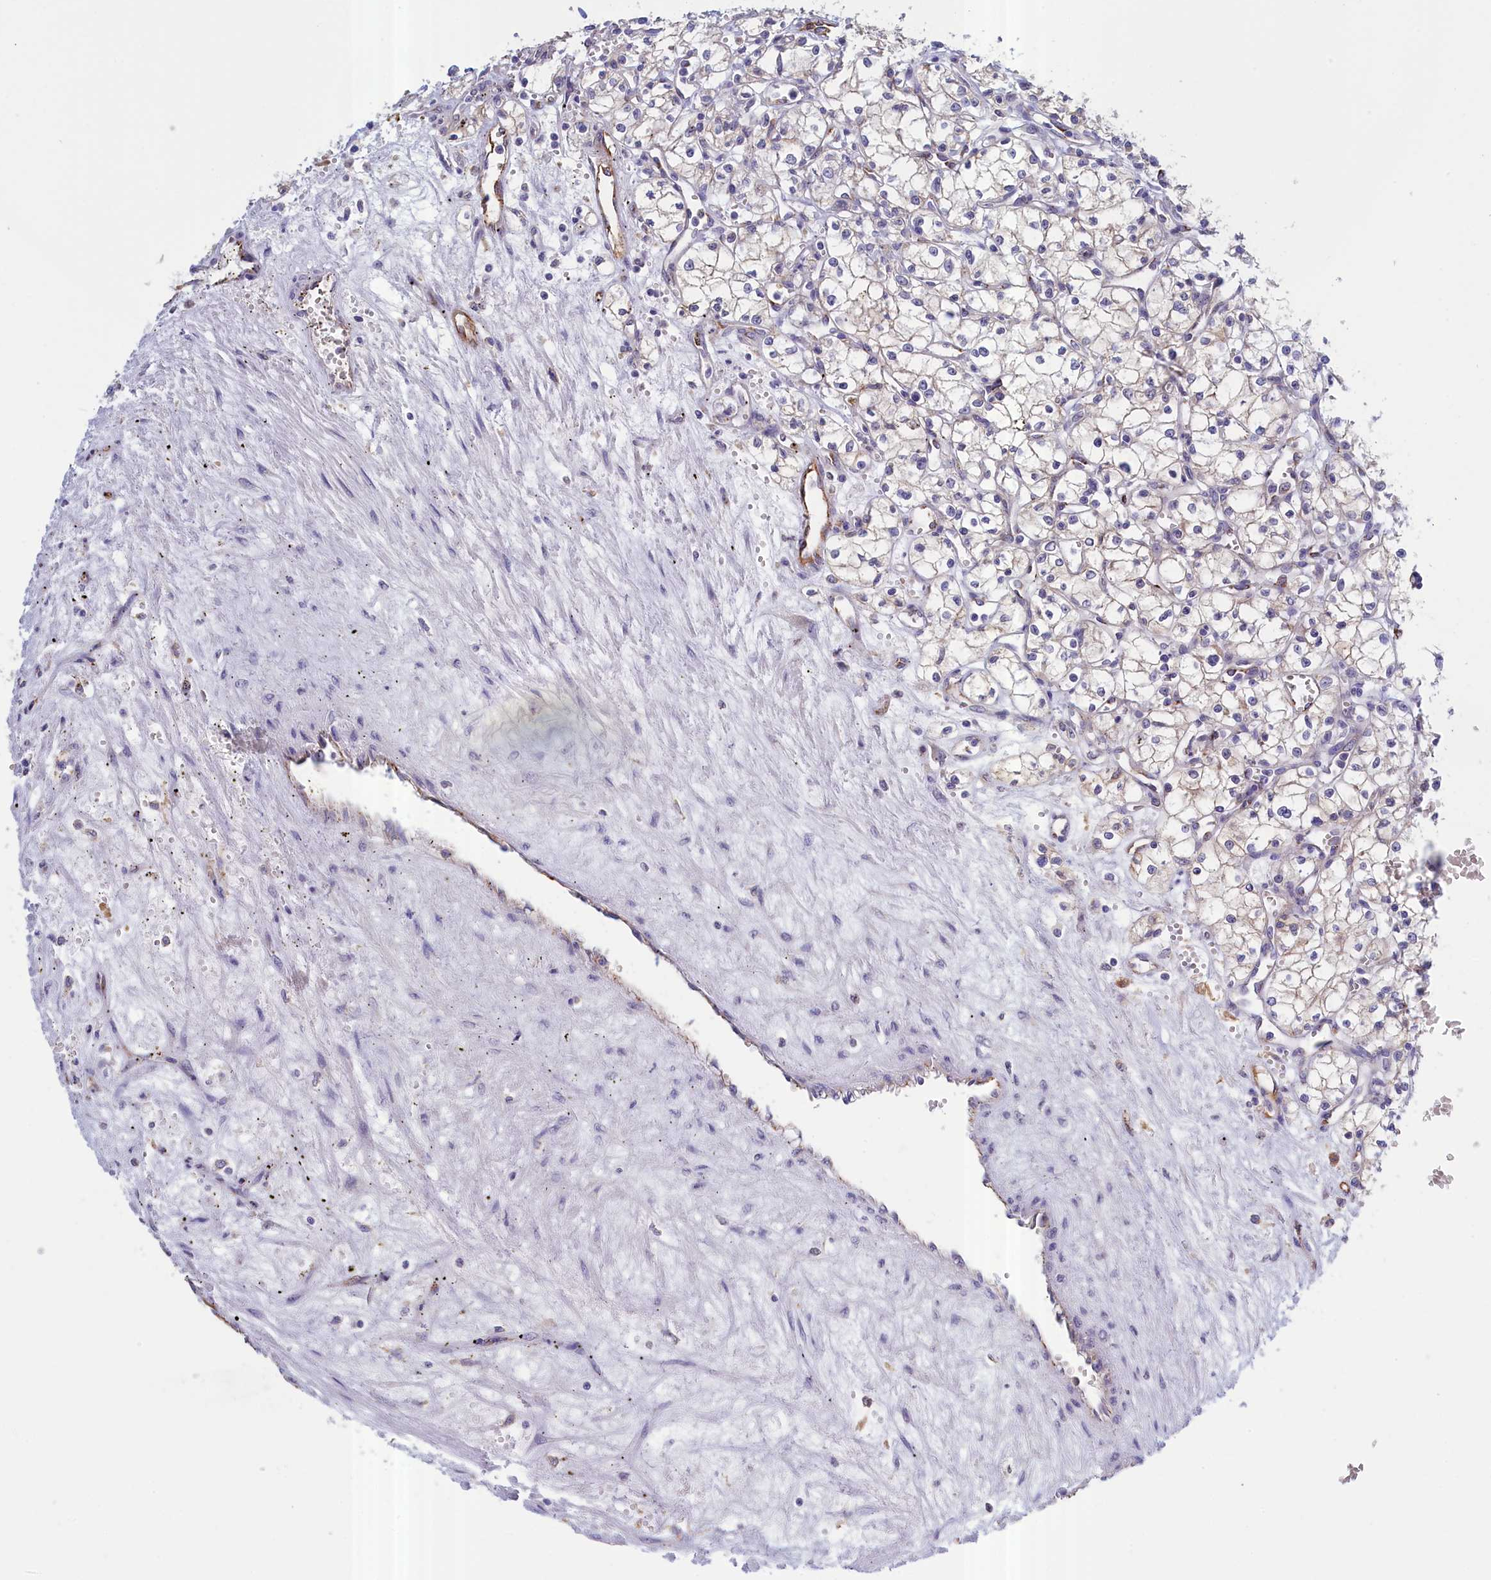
{"staining": {"intensity": "negative", "quantity": "none", "location": "none"}, "tissue": "renal cancer", "cell_type": "Tumor cells", "image_type": "cancer", "snomed": [{"axis": "morphology", "description": "Adenocarcinoma, NOS"}, {"axis": "topography", "description": "Kidney"}], "caption": "Immunohistochemistry (IHC) of human renal cancer exhibits no positivity in tumor cells.", "gene": "COL19A1", "patient": {"sex": "male", "age": 59}}